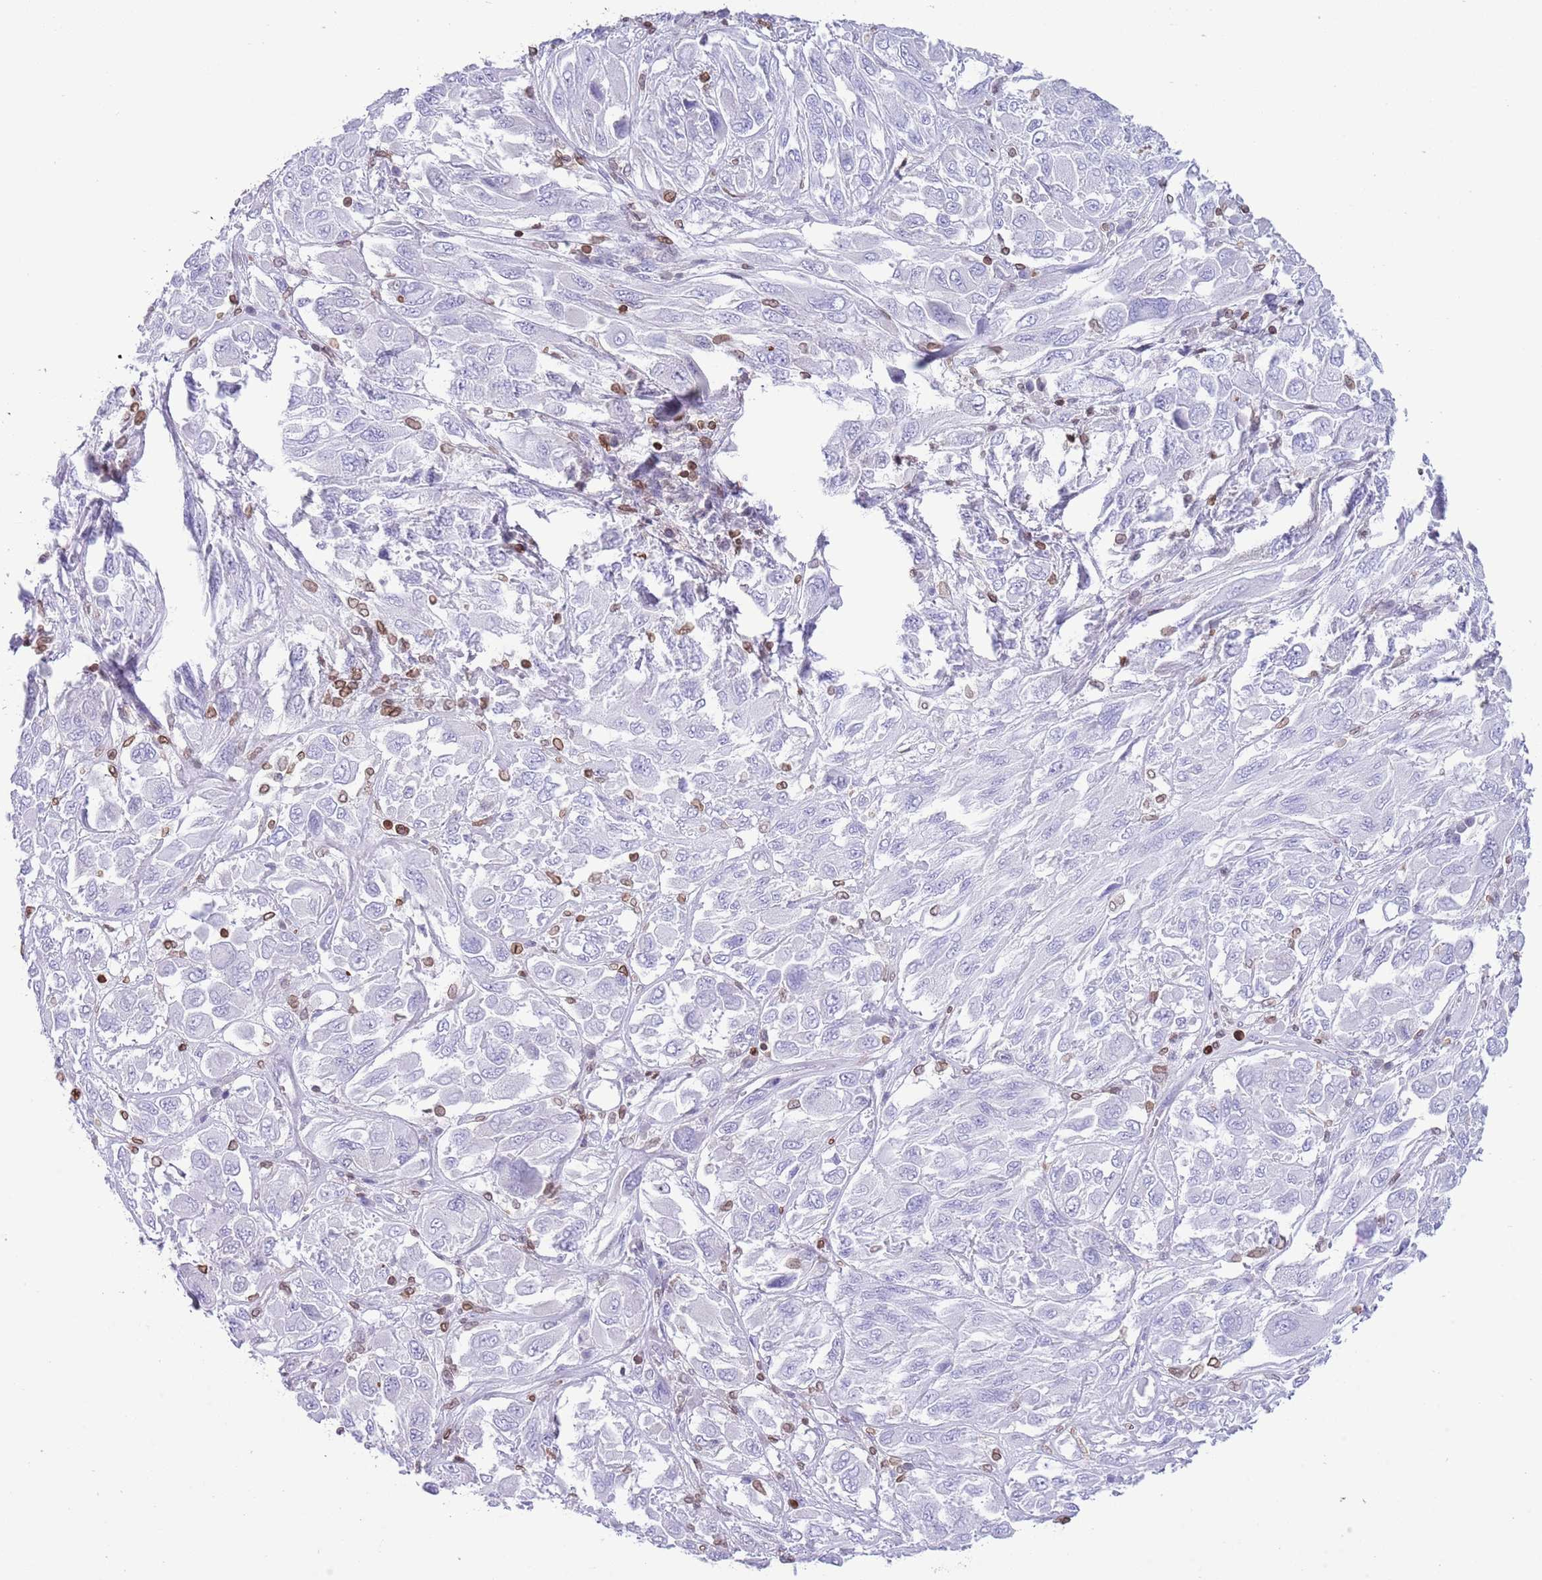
{"staining": {"intensity": "negative", "quantity": "none", "location": "none"}, "tissue": "melanoma", "cell_type": "Tumor cells", "image_type": "cancer", "snomed": [{"axis": "morphology", "description": "Malignant melanoma, NOS"}, {"axis": "topography", "description": "Skin"}], "caption": "Tumor cells show no significant protein positivity in malignant melanoma. Nuclei are stained in blue.", "gene": "LBR", "patient": {"sex": "female", "age": 91}}